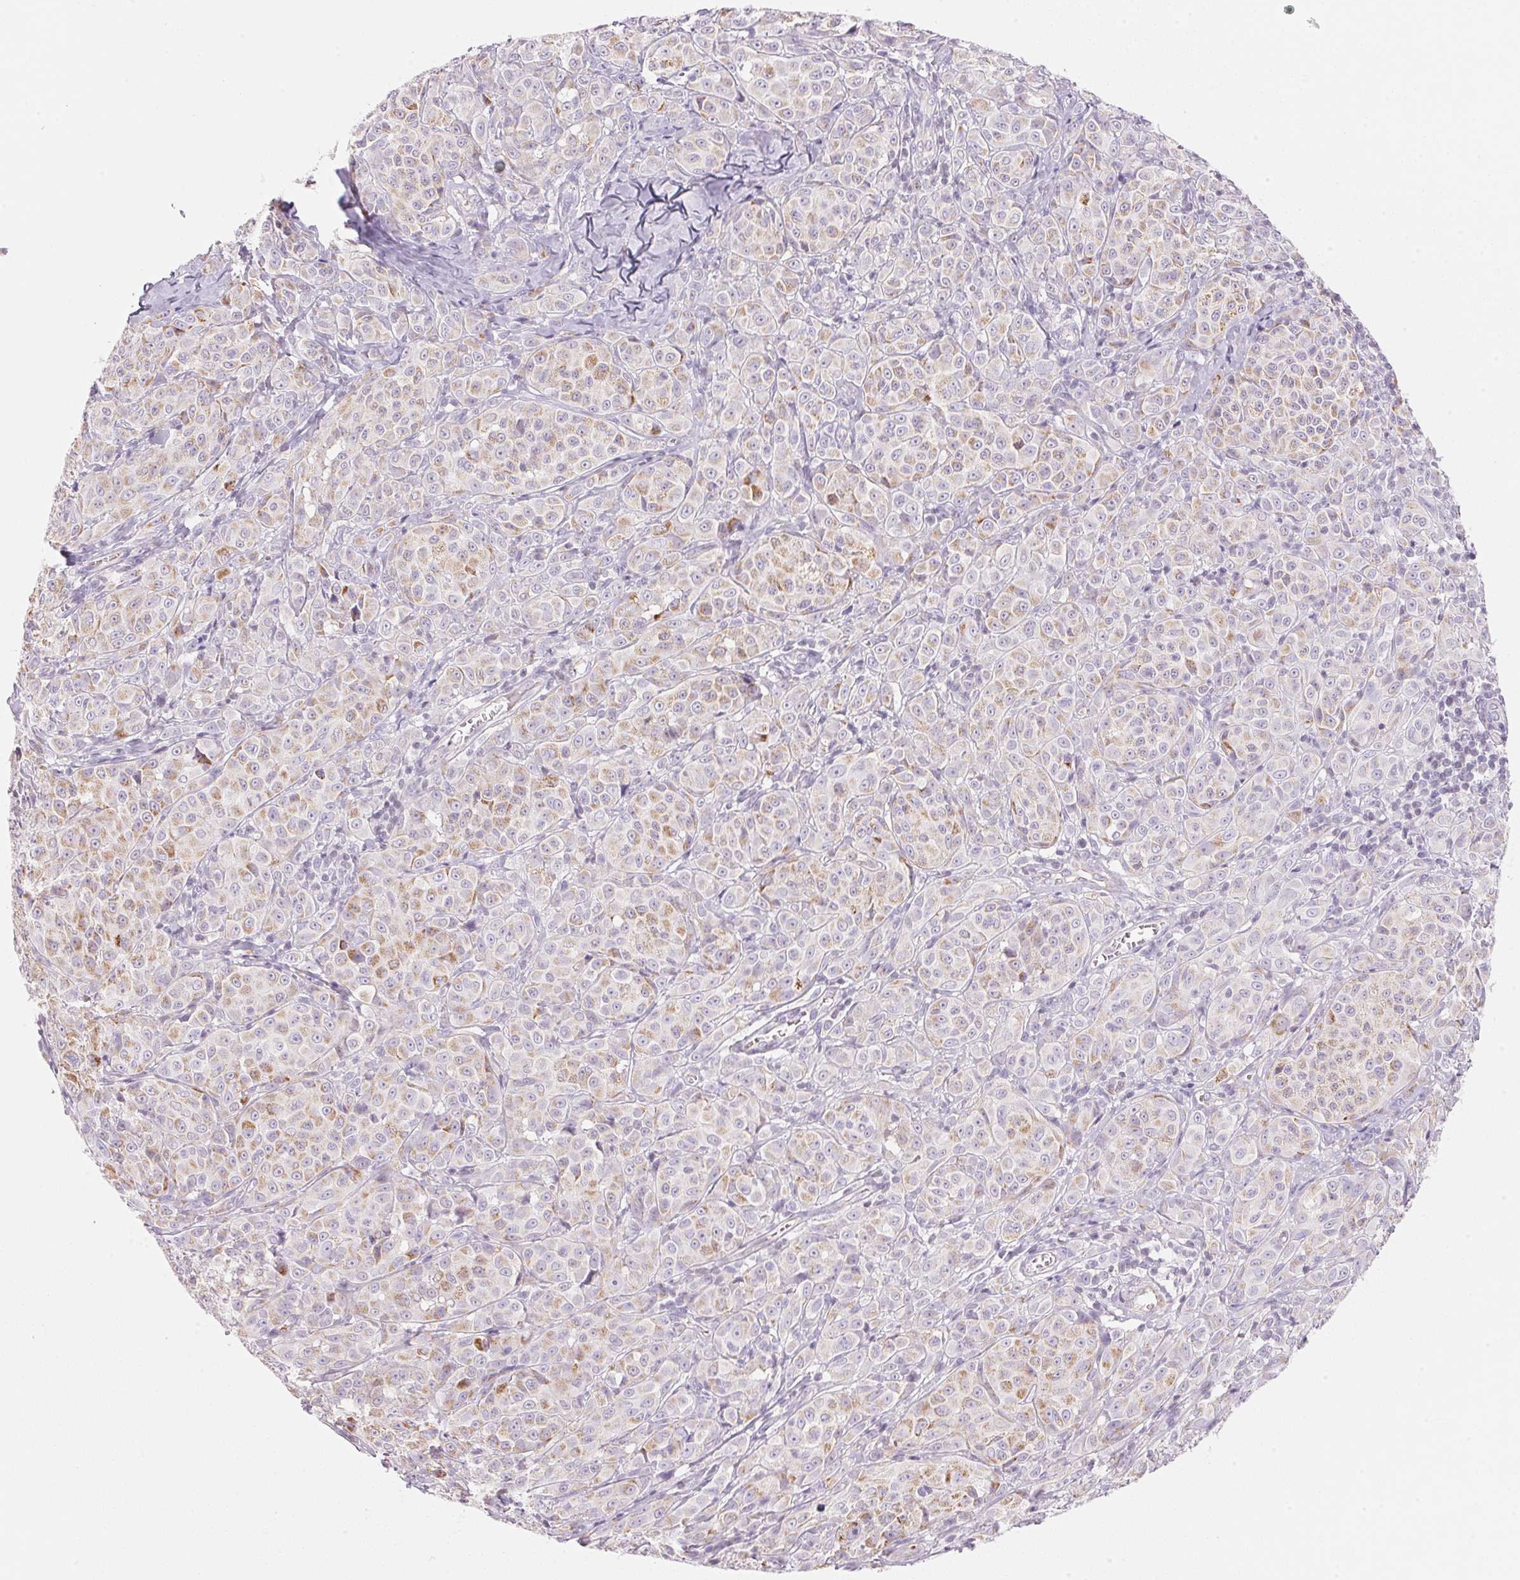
{"staining": {"intensity": "weak", "quantity": "25%-75%", "location": "cytoplasmic/membranous"}, "tissue": "melanoma", "cell_type": "Tumor cells", "image_type": "cancer", "snomed": [{"axis": "morphology", "description": "Malignant melanoma, NOS"}, {"axis": "topography", "description": "Skin"}], "caption": "About 25%-75% of tumor cells in malignant melanoma show weak cytoplasmic/membranous protein expression as visualized by brown immunohistochemical staining.", "gene": "CYP11B1", "patient": {"sex": "male", "age": 89}}